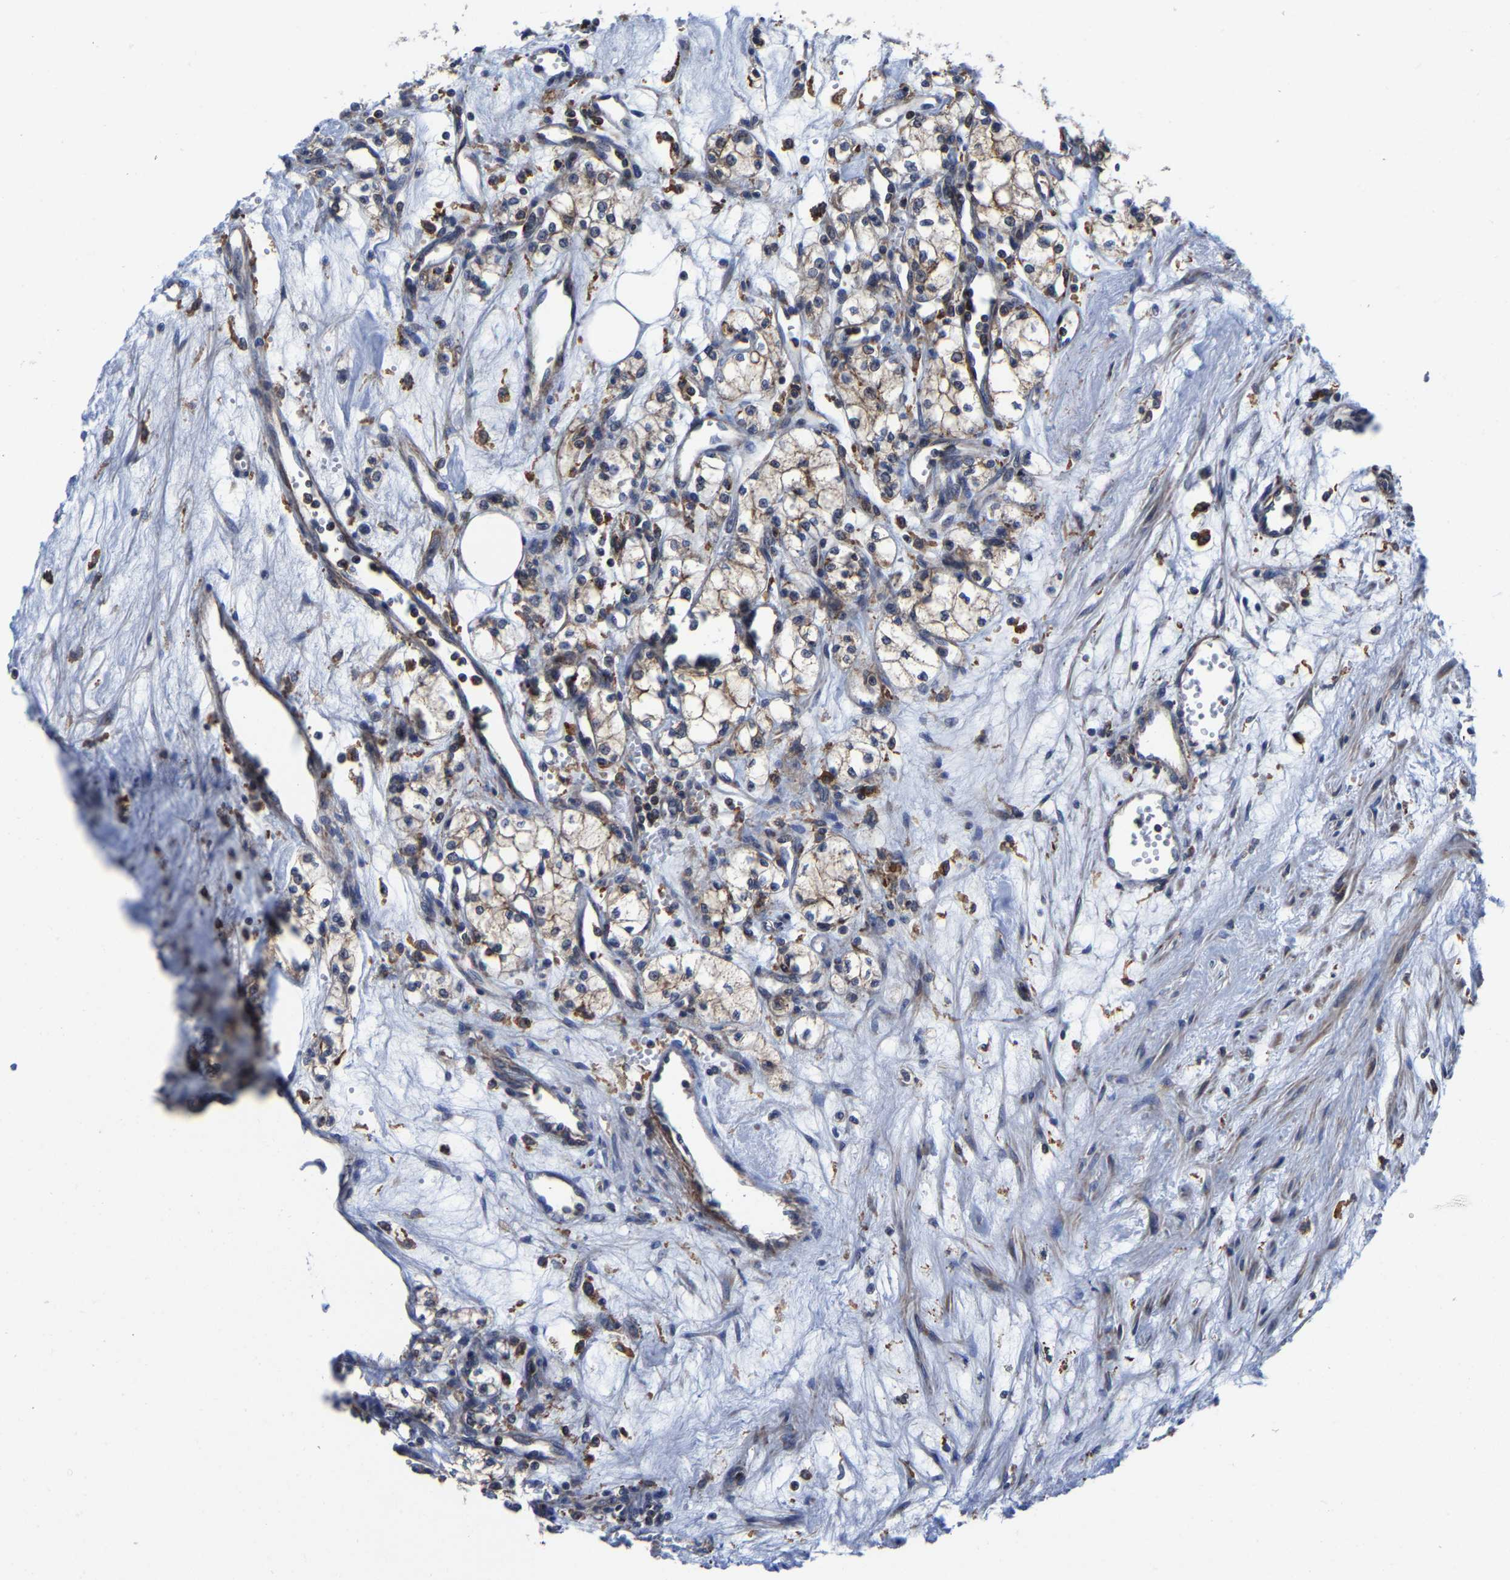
{"staining": {"intensity": "weak", "quantity": "25%-75%", "location": "cytoplasmic/membranous"}, "tissue": "renal cancer", "cell_type": "Tumor cells", "image_type": "cancer", "snomed": [{"axis": "morphology", "description": "Adenocarcinoma, NOS"}, {"axis": "topography", "description": "Kidney"}], "caption": "Human renal cancer (adenocarcinoma) stained with a brown dye displays weak cytoplasmic/membranous positive staining in approximately 25%-75% of tumor cells.", "gene": "PFKFB3", "patient": {"sex": "male", "age": 59}}